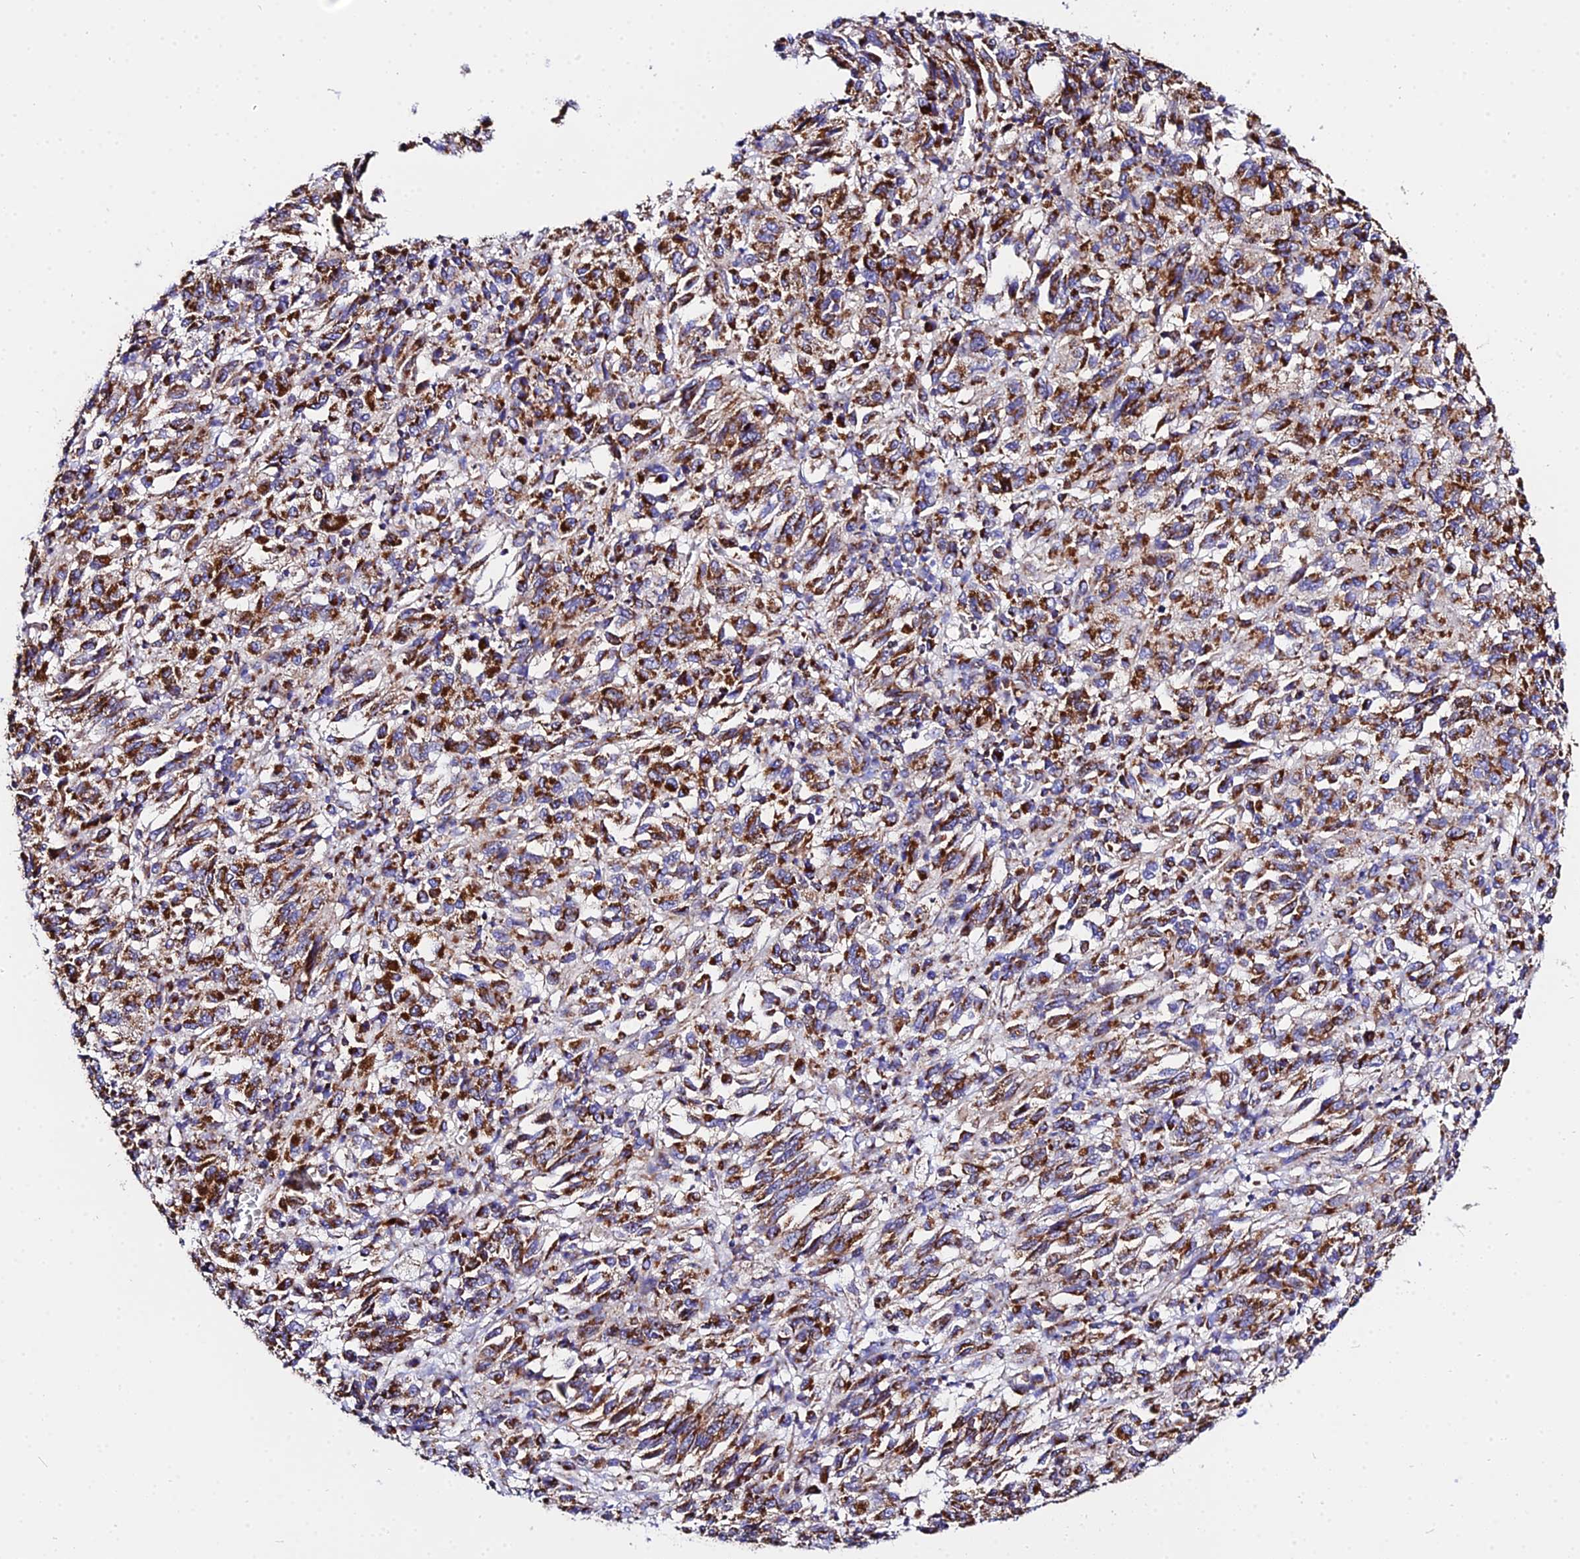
{"staining": {"intensity": "strong", "quantity": ">75%", "location": "cytoplasmic/membranous"}, "tissue": "melanoma", "cell_type": "Tumor cells", "image_type": "cancer", "snomed": [{"axis": "morphology", "description": "Malignant melanoma, Metastatic site"}, {"axis": "topography", "description": "Lung"}], "caption": "Immunohistochemical staining of malignant melanoma (metastatic site) exhibits strong cytoplasmic/membranous protein expression in about >75% of tumor cells.", "gene": "ZNF573", "patient": {"sex": "male", "age": 64}}